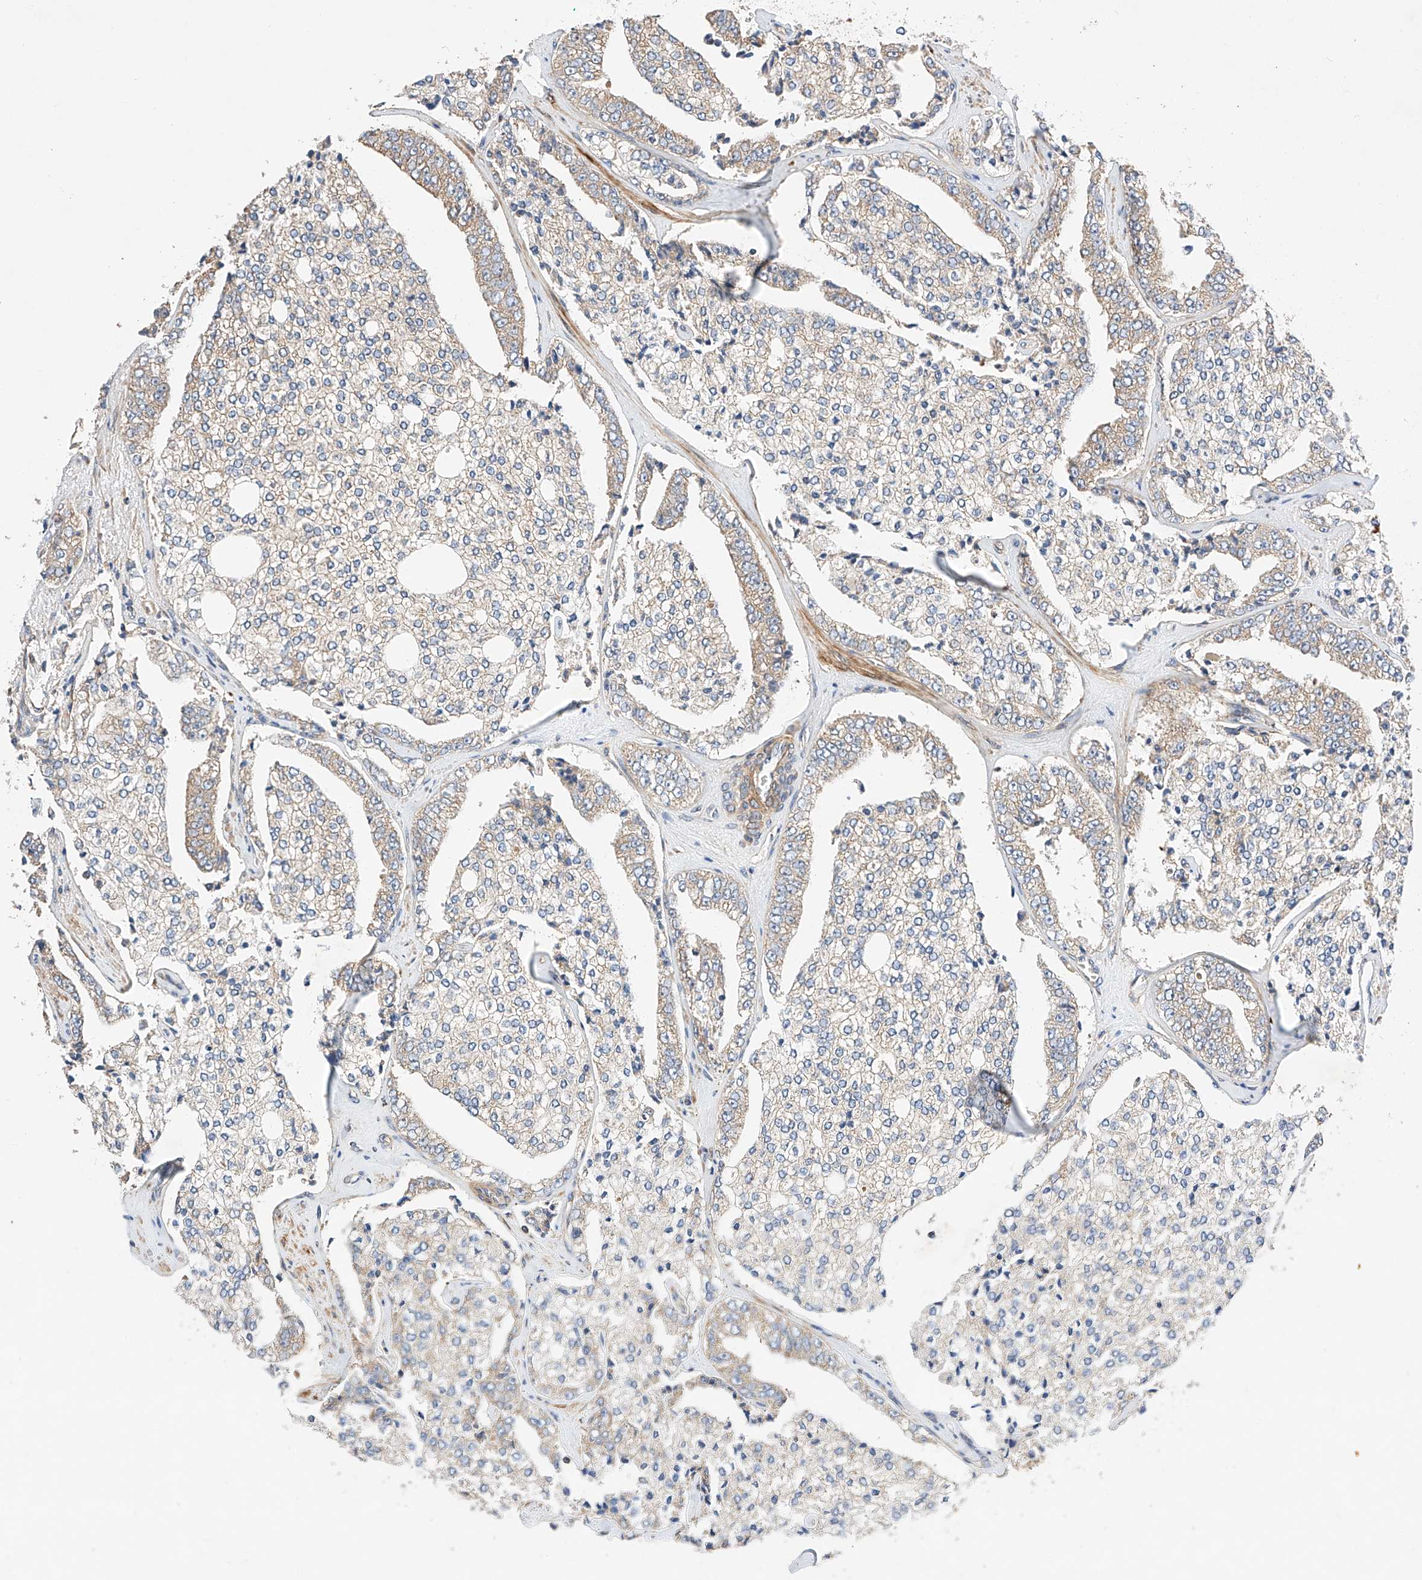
{"staining": {"intensity": "weak", "quantity": ">75%", "location": "cytoplasmic/membranous"}, "tissue": "prostate cancer", "cell_type": "Tumor cells", "image_type": "cancer", "snomed": [{"axis": "morphology", "description": "Adenocarcinoma, High grade"}, {"axis": "topography", "description": "Prostate"}], "caption": "This is an image of IHC staining of prostate cancer (high-grade adenocarcinoma), which shows weak staining in the cytoplasmic/membranous of tumor cells.", "gene": "RAB23", "patient": {"sex": "male", "age": 71}}